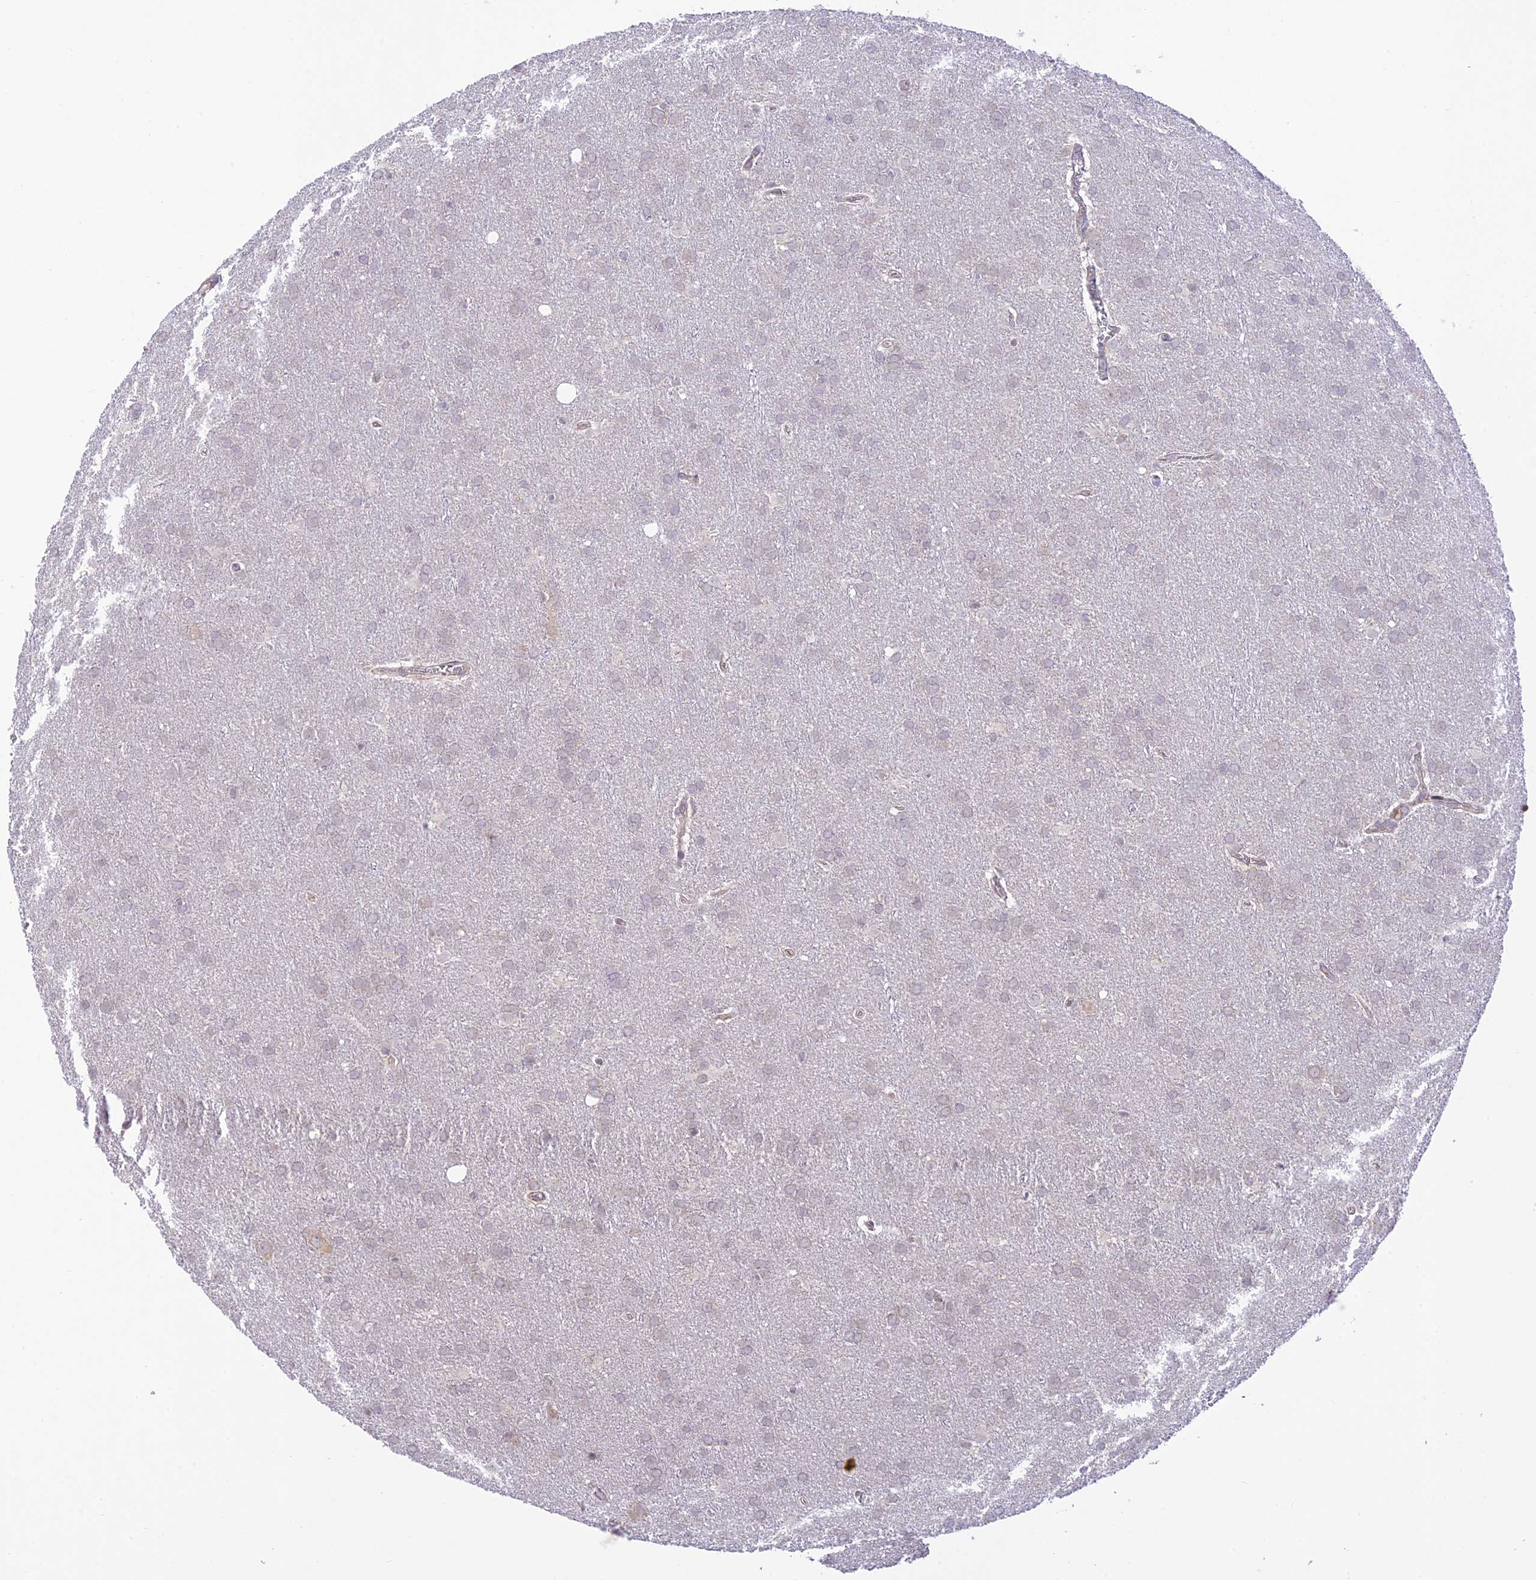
{"staining": {"intensity": "negative", "quantity": "none", "location": "none"}, "tissue": "glioma", "cell_type": "Tumor cells", "image_type": "cancer", "snomed": [{"axis": "morphology", "description": "Glioma, malignant, Low grade"}, {"axis": "topography", "description": "Brain"}], "caption": "Immunohistochemistry micrograph of neoplastic tissue: human low-grade glioma (malignant) stained with DAB (3,3'-diaminobenzidine) exhibits no significant protein expression in tumor cells.", "gene": "TEKT1", "patient": {"sex": "female", "age": 32}}